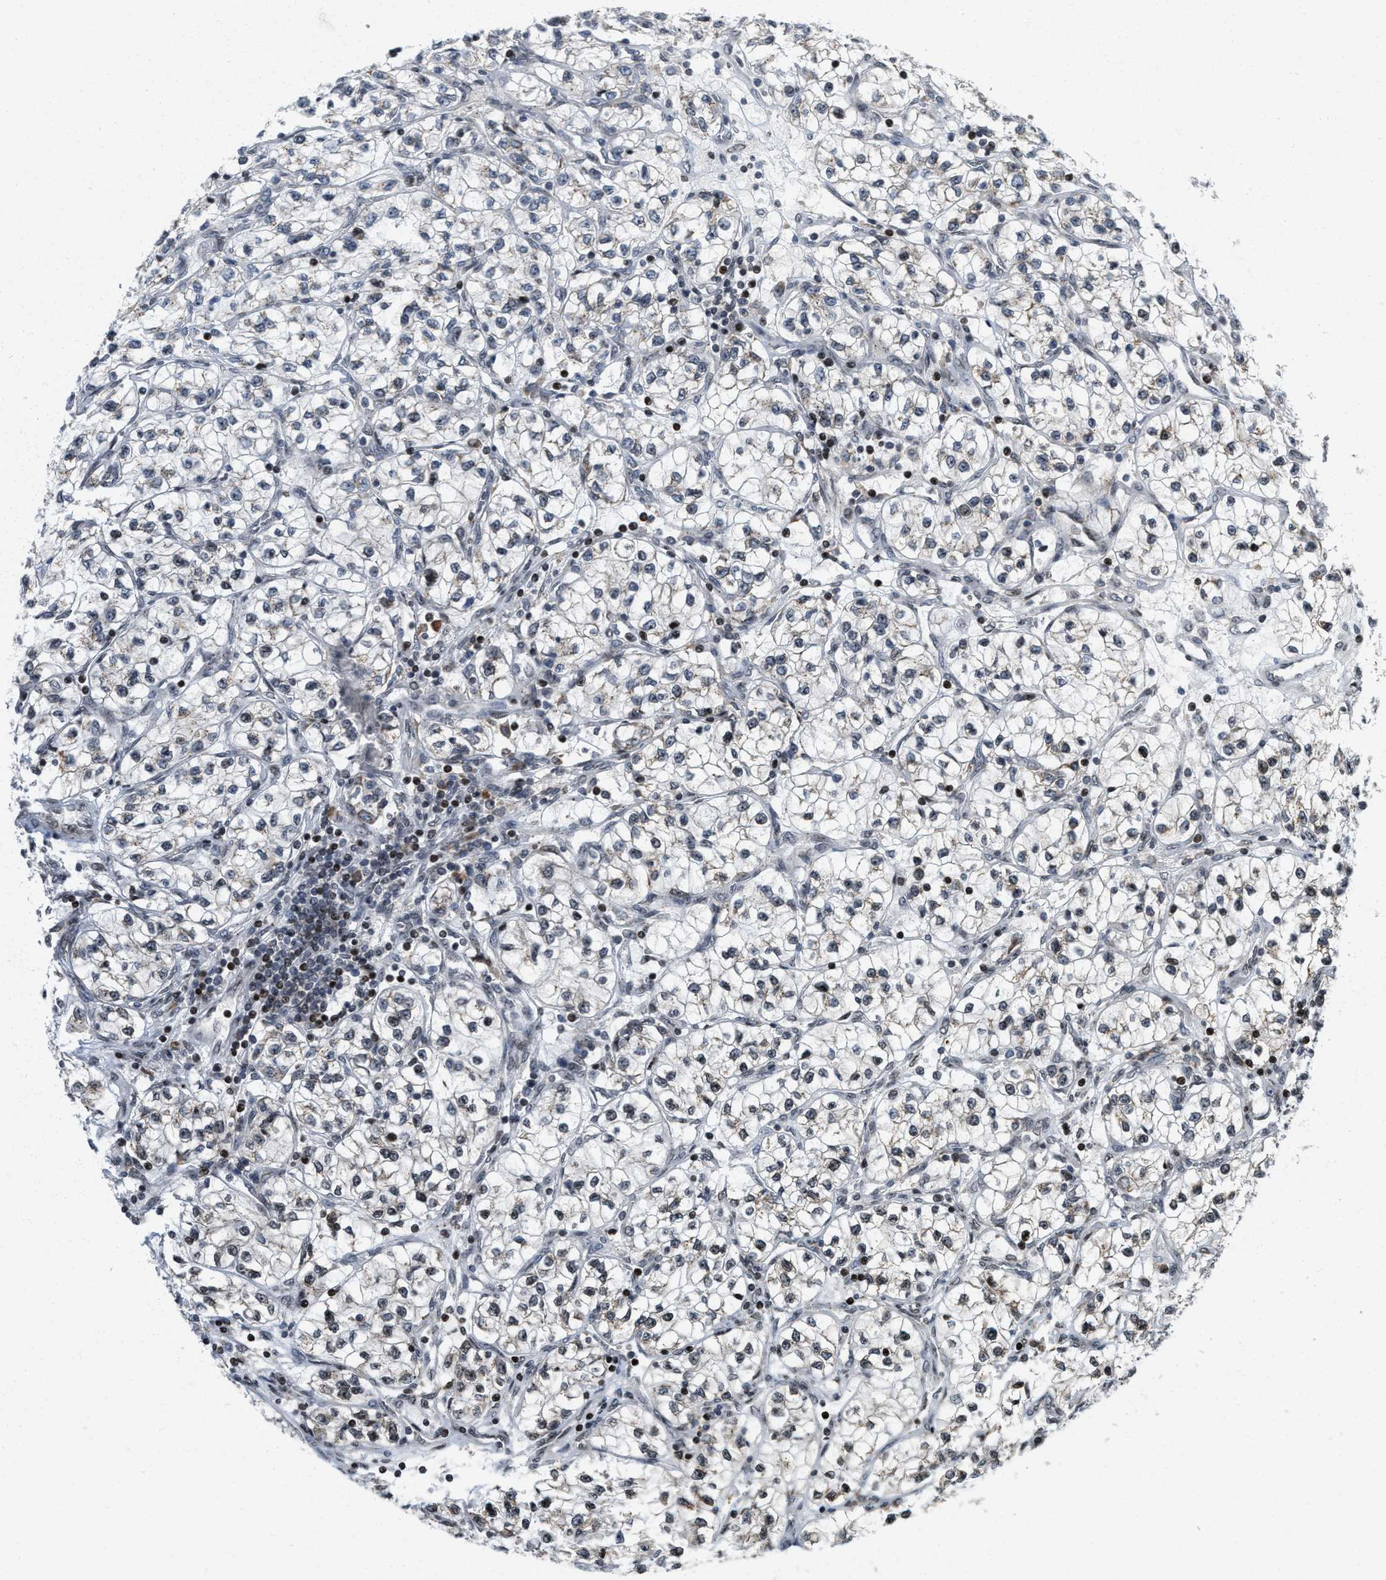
{"staining": {"intensity": "moderate", "quantity": "<25%", "location": "nuclear"}, "tissue": "renal cancer", "cell_type": "Tumor cells", "image_type": "cancer", "snomed": [{"axis": "morphology", "description": "Adenocarcinoma, NOS"}, {"axis": "topography", "description": "Kidney"}], "caption": "Renal cancer (adenocarcinoma) stained with a protein marker demonstrates moderate staining in tumor cells.", "gene": "PDZD2", "patient": {"sex": "female", "age": 57}}